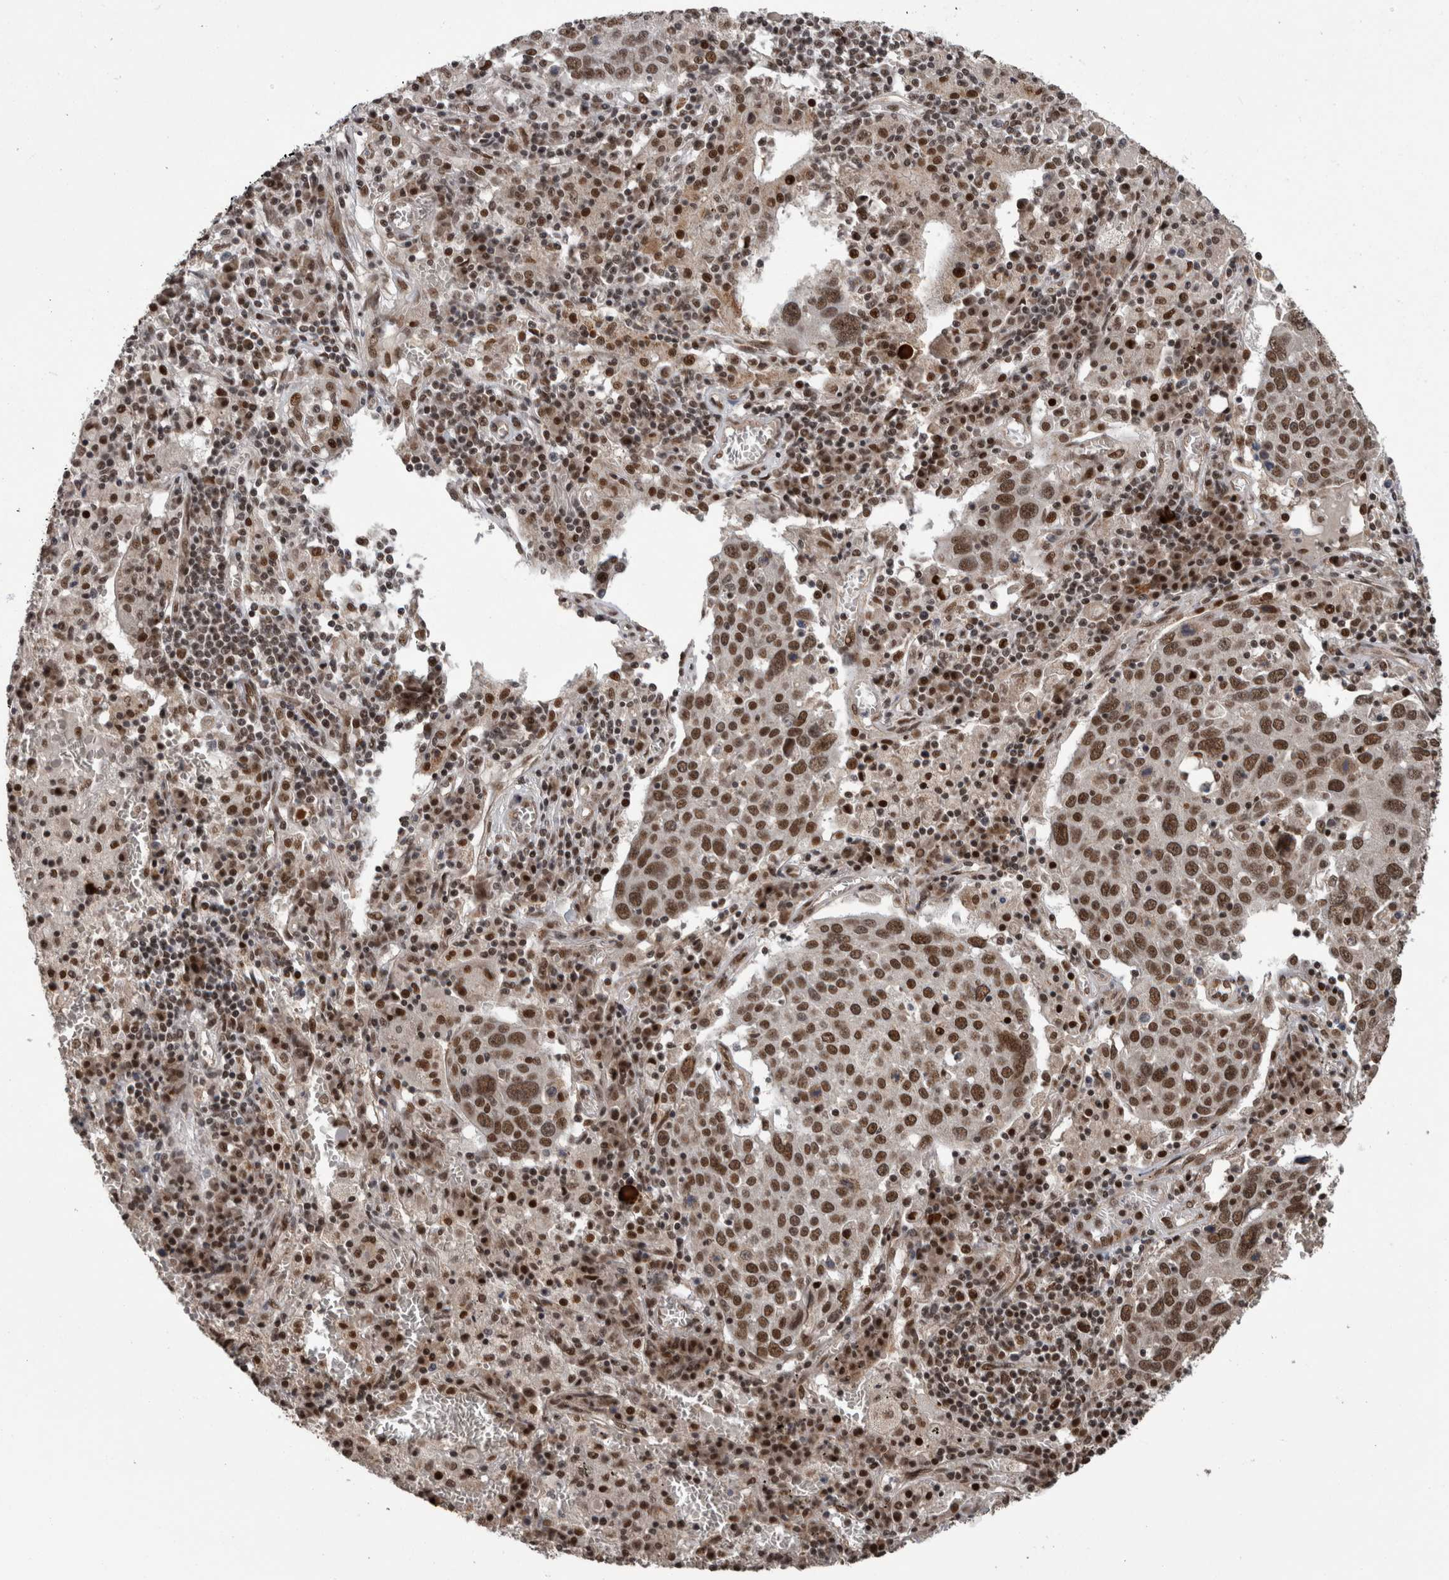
{"staining": {"intensity": "moderate", "quantity": ">75%", "location": "nuclear"}, "tissue": "lung cancer", "cell_type": "Tumor cells", "image_type": "cancer", "snomed": [{"axis": "morphology", "description": "Squamous cell carcinoma, NOS"}, {"axis": "topography", "description": "Lung"}], "caption": "Immunohistochemistry (IHC) histopathology image of neoplastic tissue: lung squamous cell carcinoma stained using immunohistochemistry shows medium levels of moderate protein expression localized specifically in the nuclear of tumor cells, appearing as a nuclear brown color.", "gene": "CPSF2", "patient": {"sex": "male", "age": 65}}